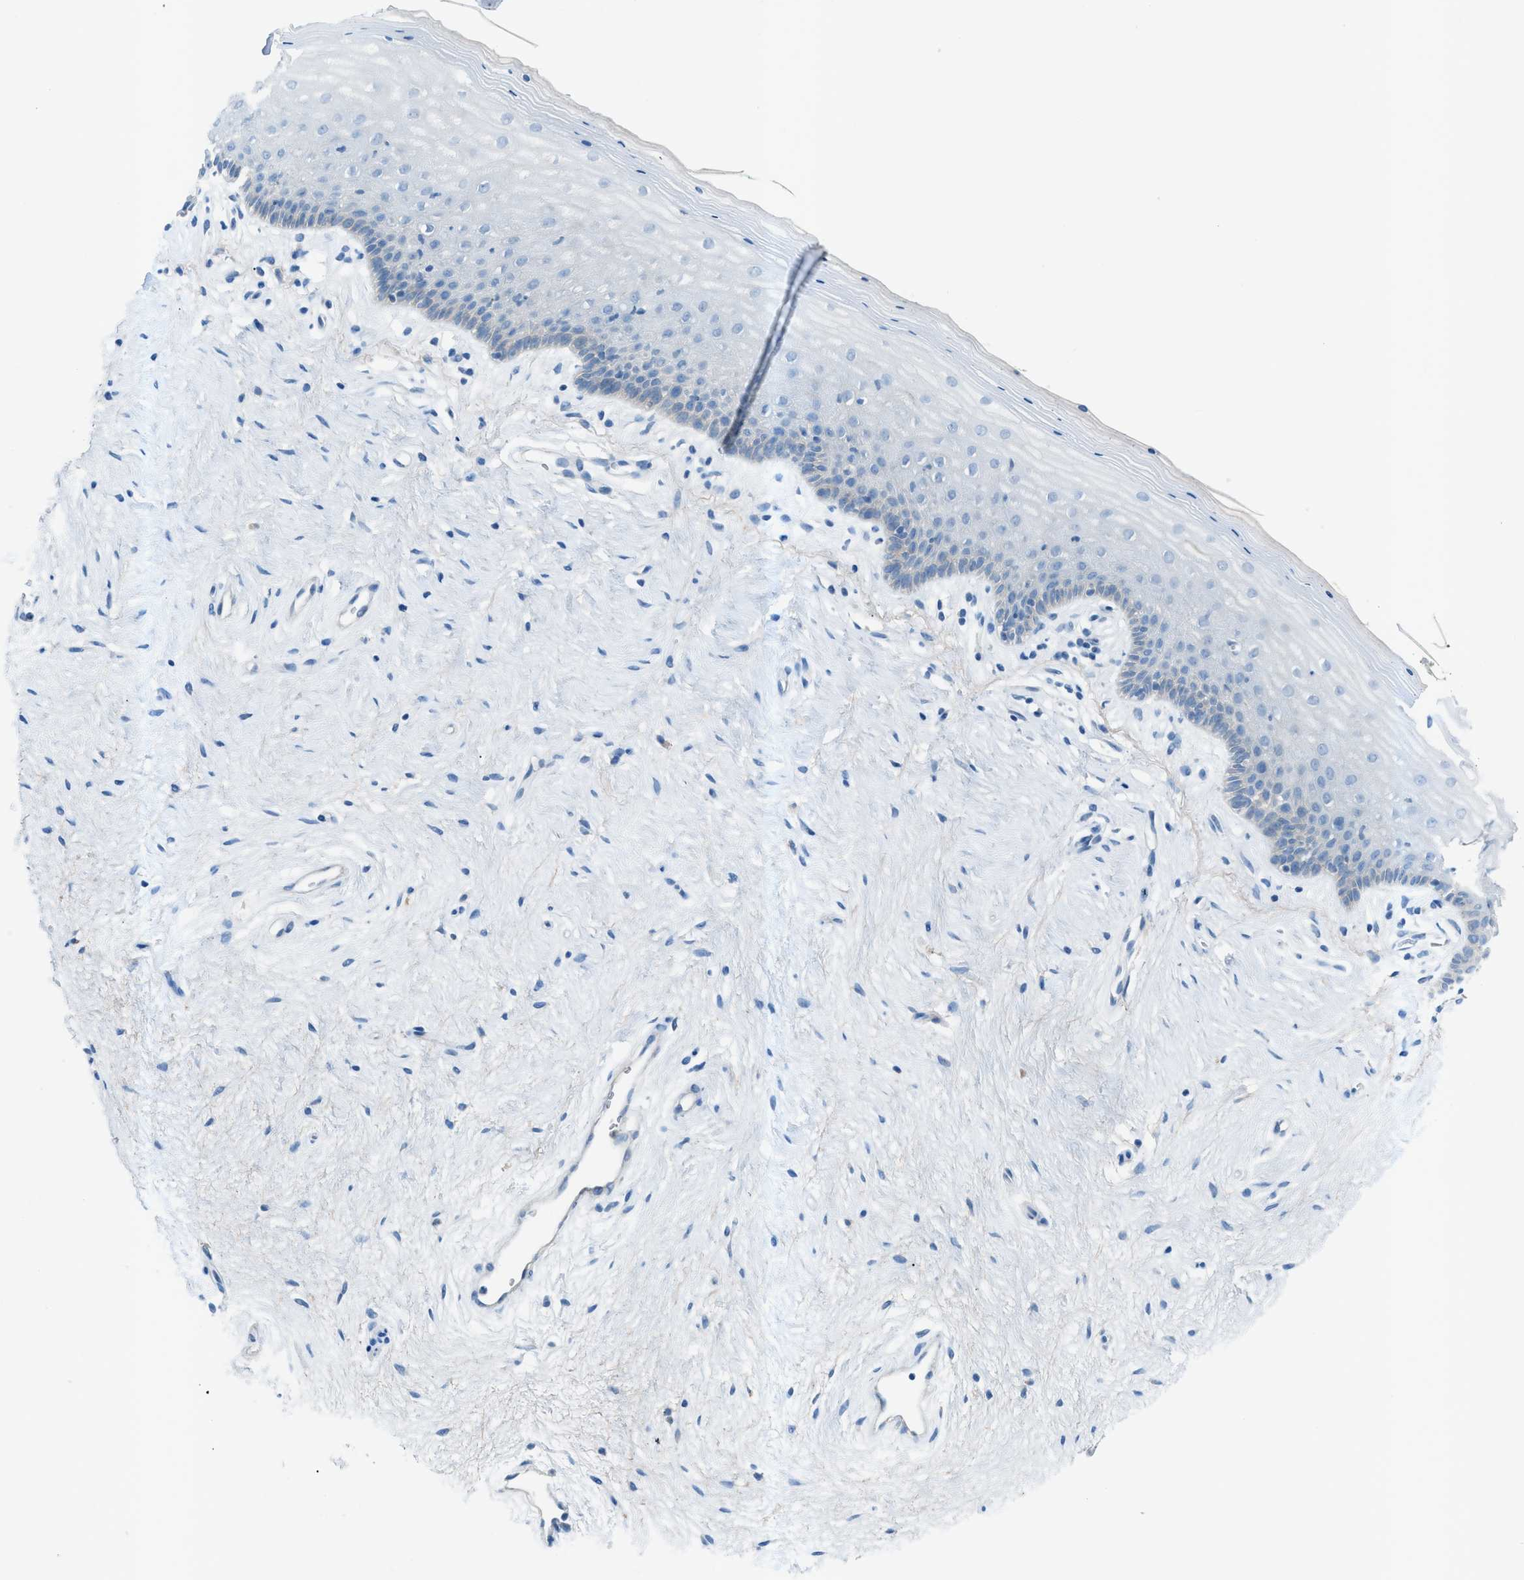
{"staining": {"intensity": "negative", "quantity": "none", "location": "none"}, "tissue": "vagina", "cell_type": "Squamous epithelial cells", "image_type": "normal", "snomed": [{"axis": "morphology", "description": "Normal tissue, NOS"}, {"axis": "topography", "description": "Vagina"}], "caption": "Histopathology image shows no significant protein positivity in squamous epithelial cells of normal vagina.", "gene": "C5AR2", "patient": {"sex": "female", "age": 44}}